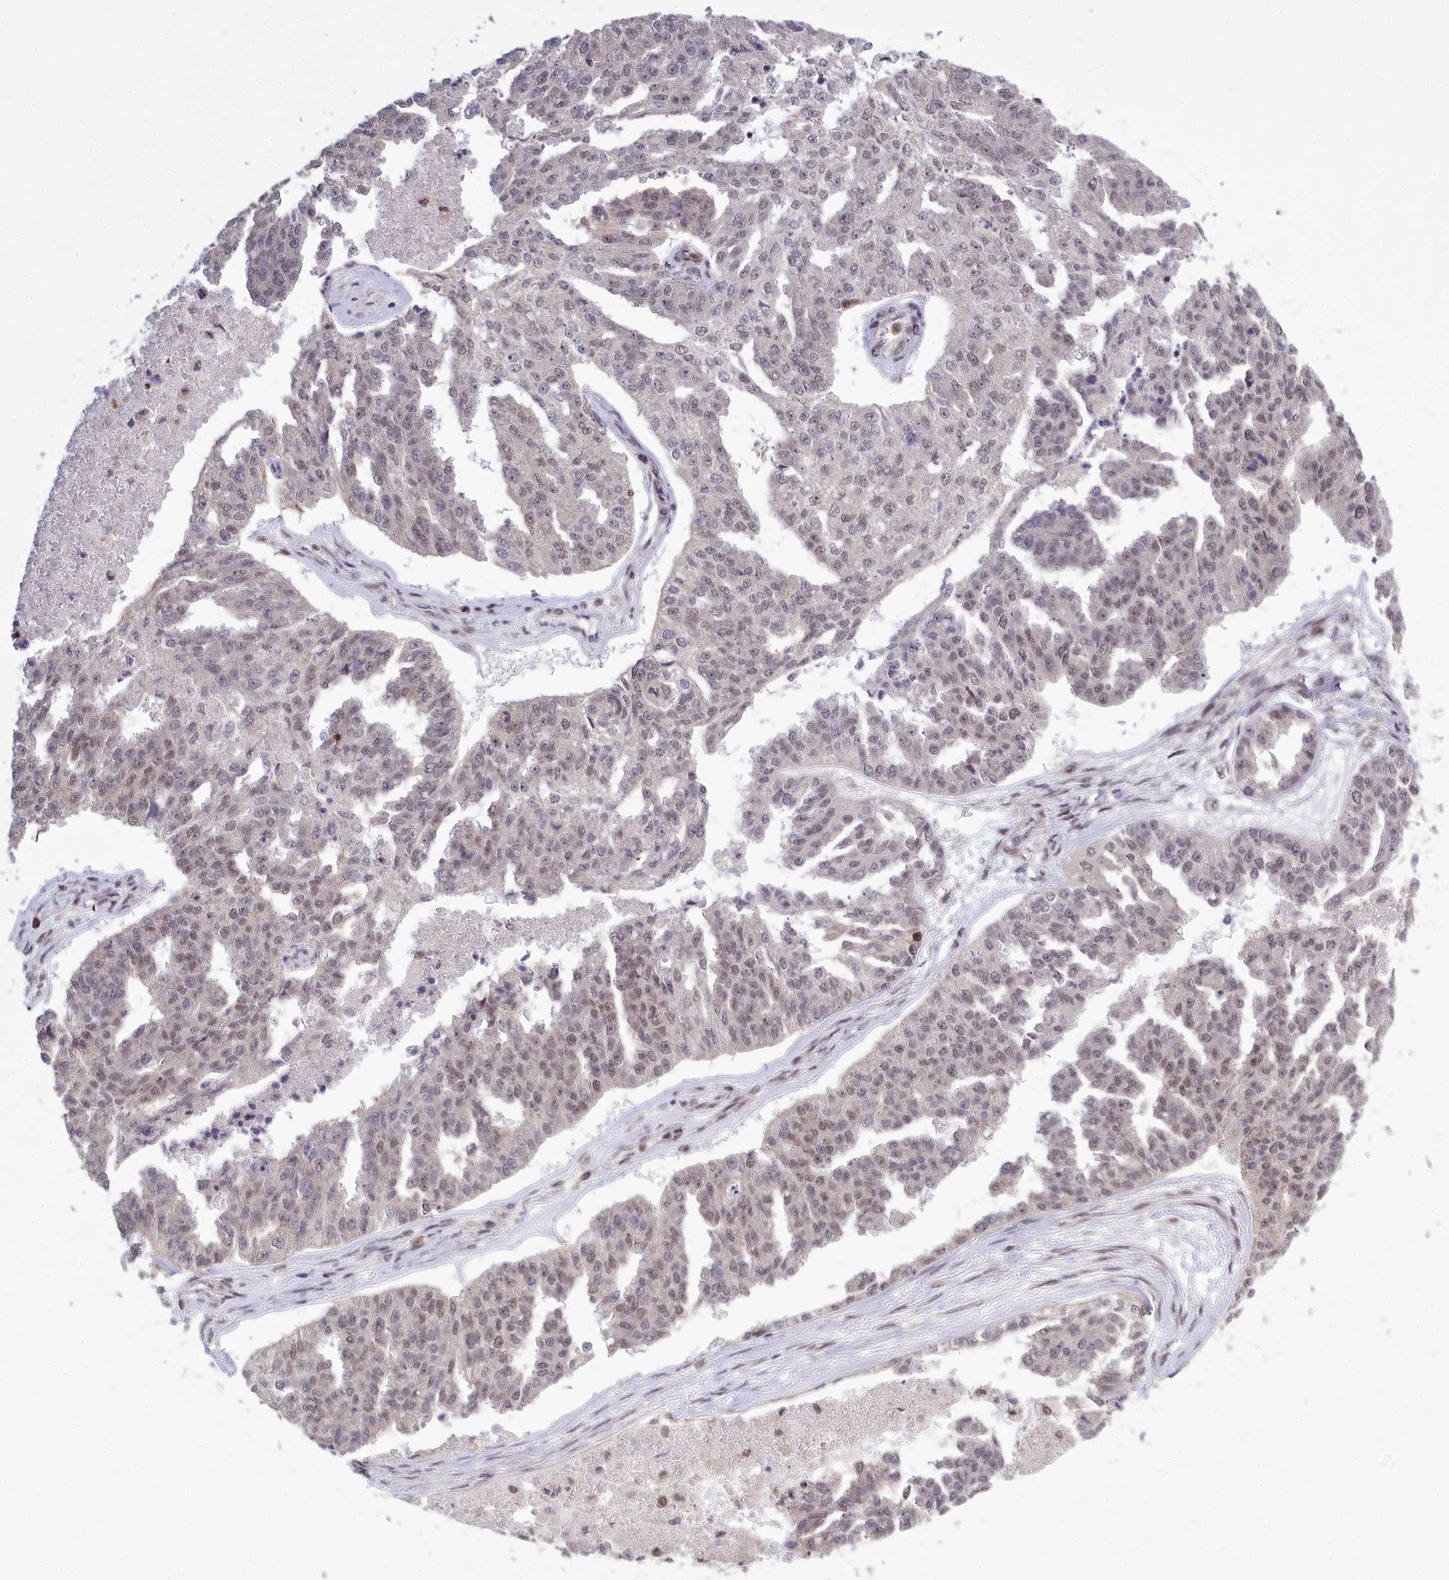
{"staining": {"intensity": "moderate", "quantity": "<25%", "location": "nuclear"}, "tissue": "ovarian cancer", "cell_type": "Tumor cells", "image_type": "cancer", "snomed": [{"axis": "morphology", "description": "Cystadenocarcinoma, serous, NOS"}, {"axis": "topography", "description": "Ovary"}], "caption": "A brown stain labels moderate nuclear expression of a protein in human serous cystadenocarcinoma (ovarian) tumor cells. Nuclei are stained in blue.", "gene": "GMEB1", "patient": {"sex": "female", "age": 58}}